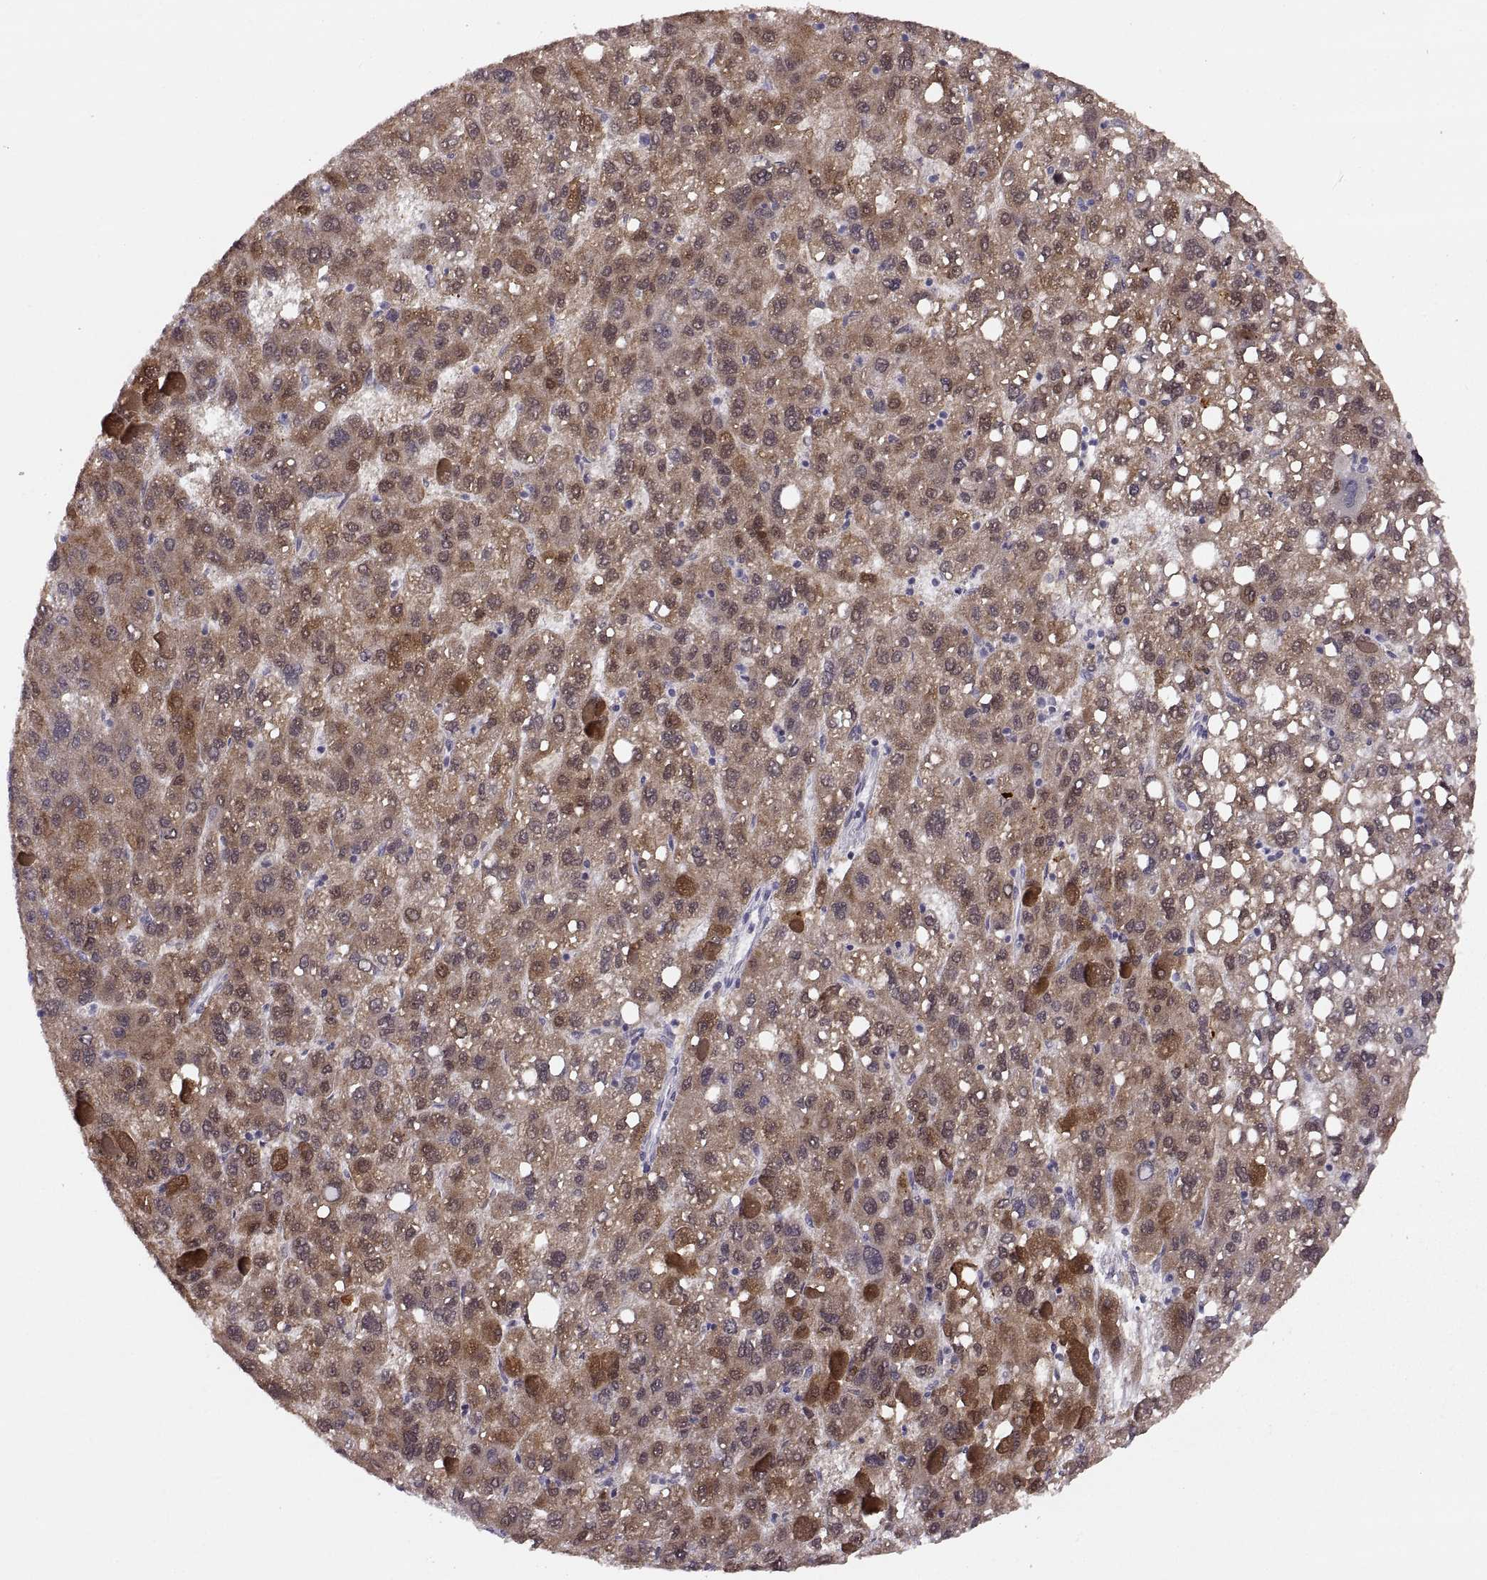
{"staining": {"intensity": "moderate", "quantity": "25%-75%", "location": "cytoplasmic/membranous"}, "tissue": "liver cancer", "cell_type": "Tumor cells", "image_type": "cancer", "snomed": [{"axis": "morphology", "description": "Carcinoma, Hepatocellular, NOS"}, {"axis": "topography", "description": "Liver"}], "caption": "IHC image of neoplastic tissue: human liver cancer (hepatocellular carcinoma) stained using immunohistochemistry (IHC) demonstrates medium levels of moderate protein expression localized specifically in the cytoplasmic/membranous of tumor cells, appearing as a cytoplasmic/membranous brown color.", "gene": "ADH6", "patient": {"sex": "female", "age": 82}}